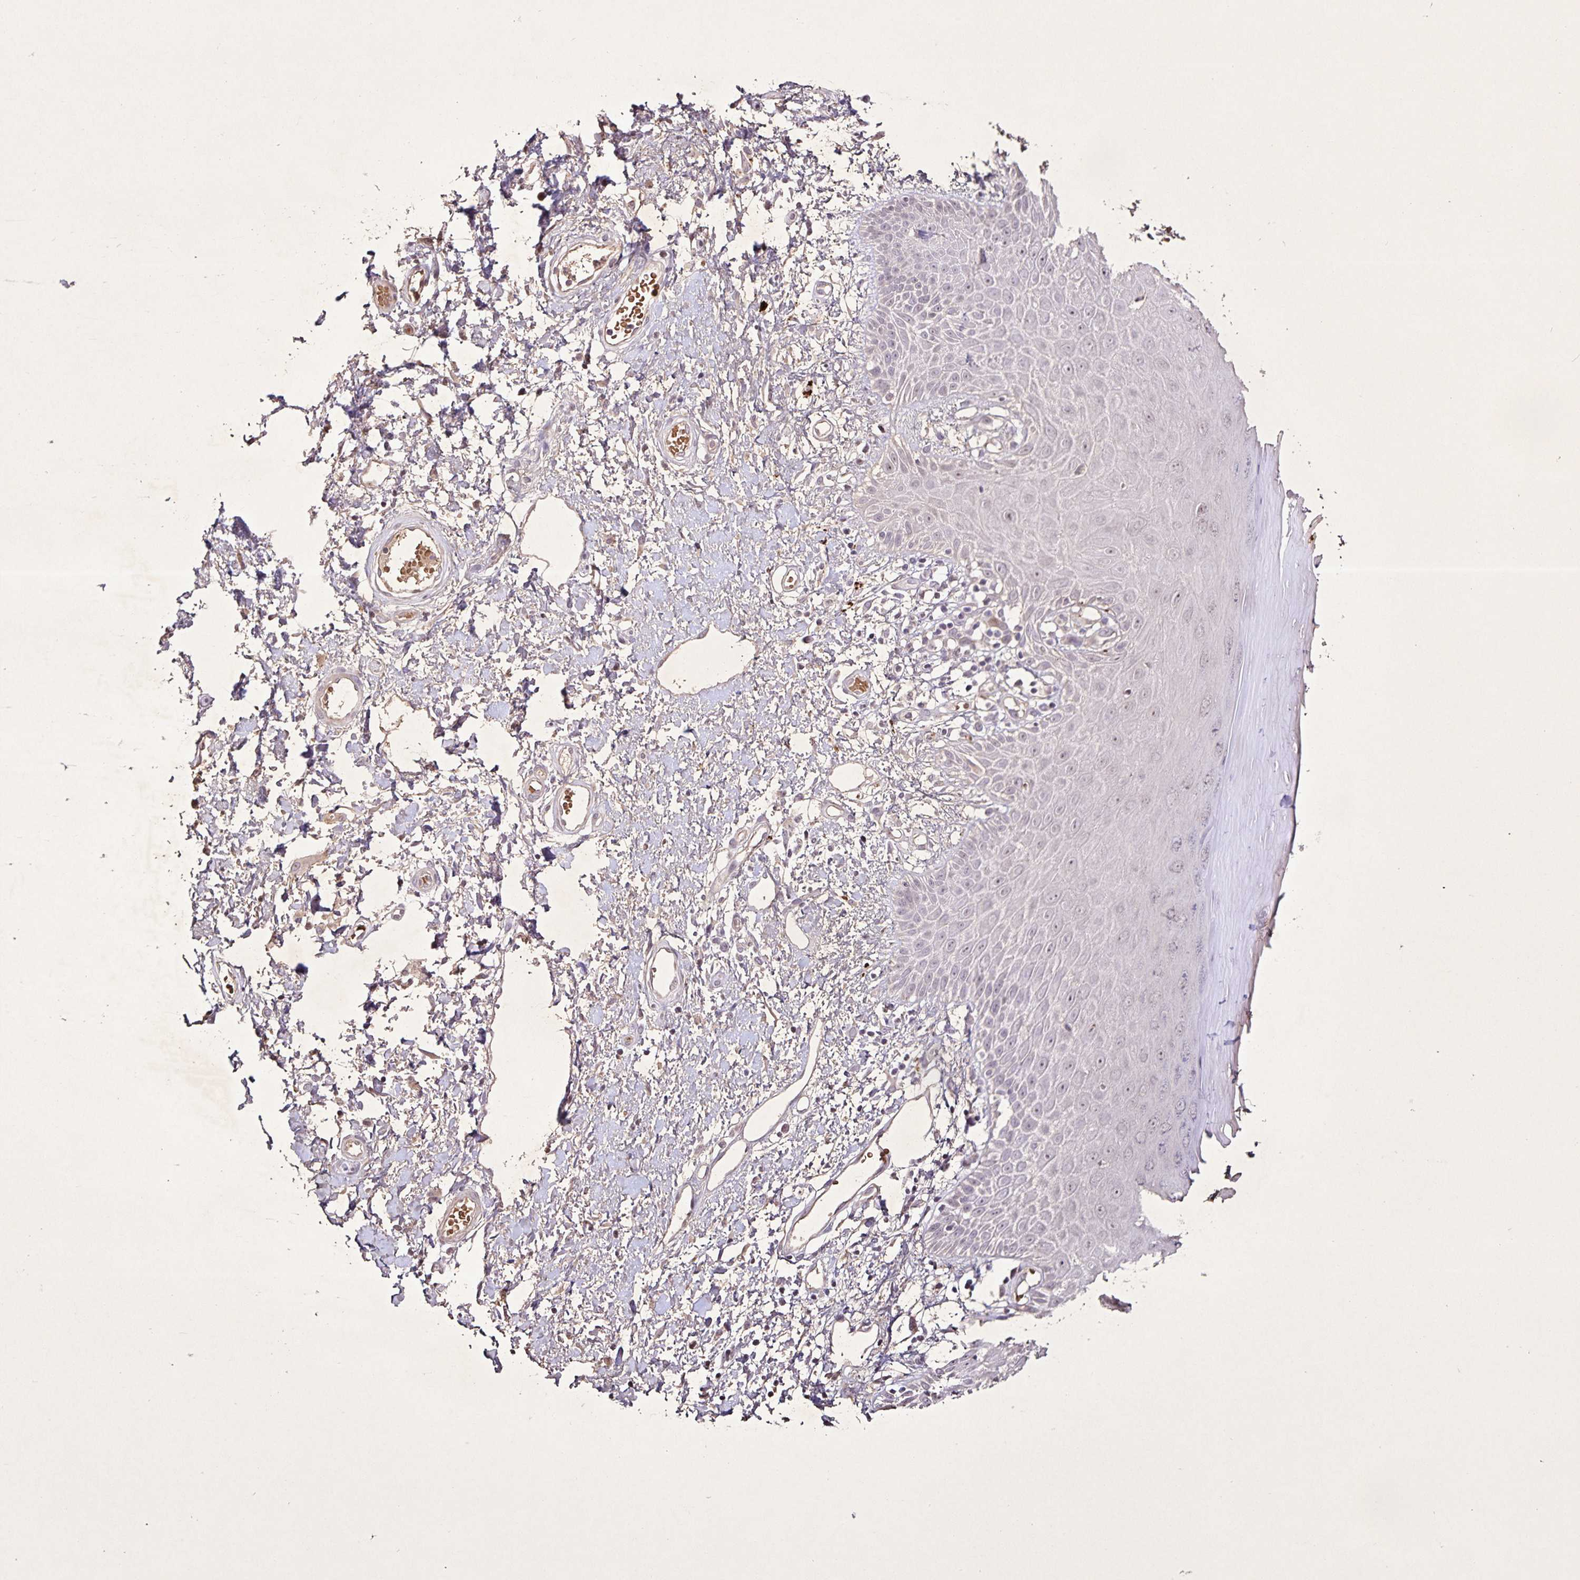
{"staining": {"intensity": "weak", "quantity": "25%-75%", "location": "nuclear"}, "tissue": "skin", "cell_type": "Epidermal cells", "image_type": "normal", "snomed": [{"axis": "morphology", "description": "Normal tissue, NOS"}, {"axis": "topography", "description": "Anal"}, {"axis": "topography", "description": "Peripheral nerve tissue"}], "caption": "Immunohistochemical staining of unremarkable human skin demonstrates 25%-75% levels of weak nuclear protein expression in approximately 25%-75% of epidermal cells. Using DAB (3,3'-diaminobenzidine) (brown) and hematoxylin (blue) stains, captured at high magnification using brightfield microscopy.", "gene": "GDF2", "patient": {"sex": "male", "age": 78}}